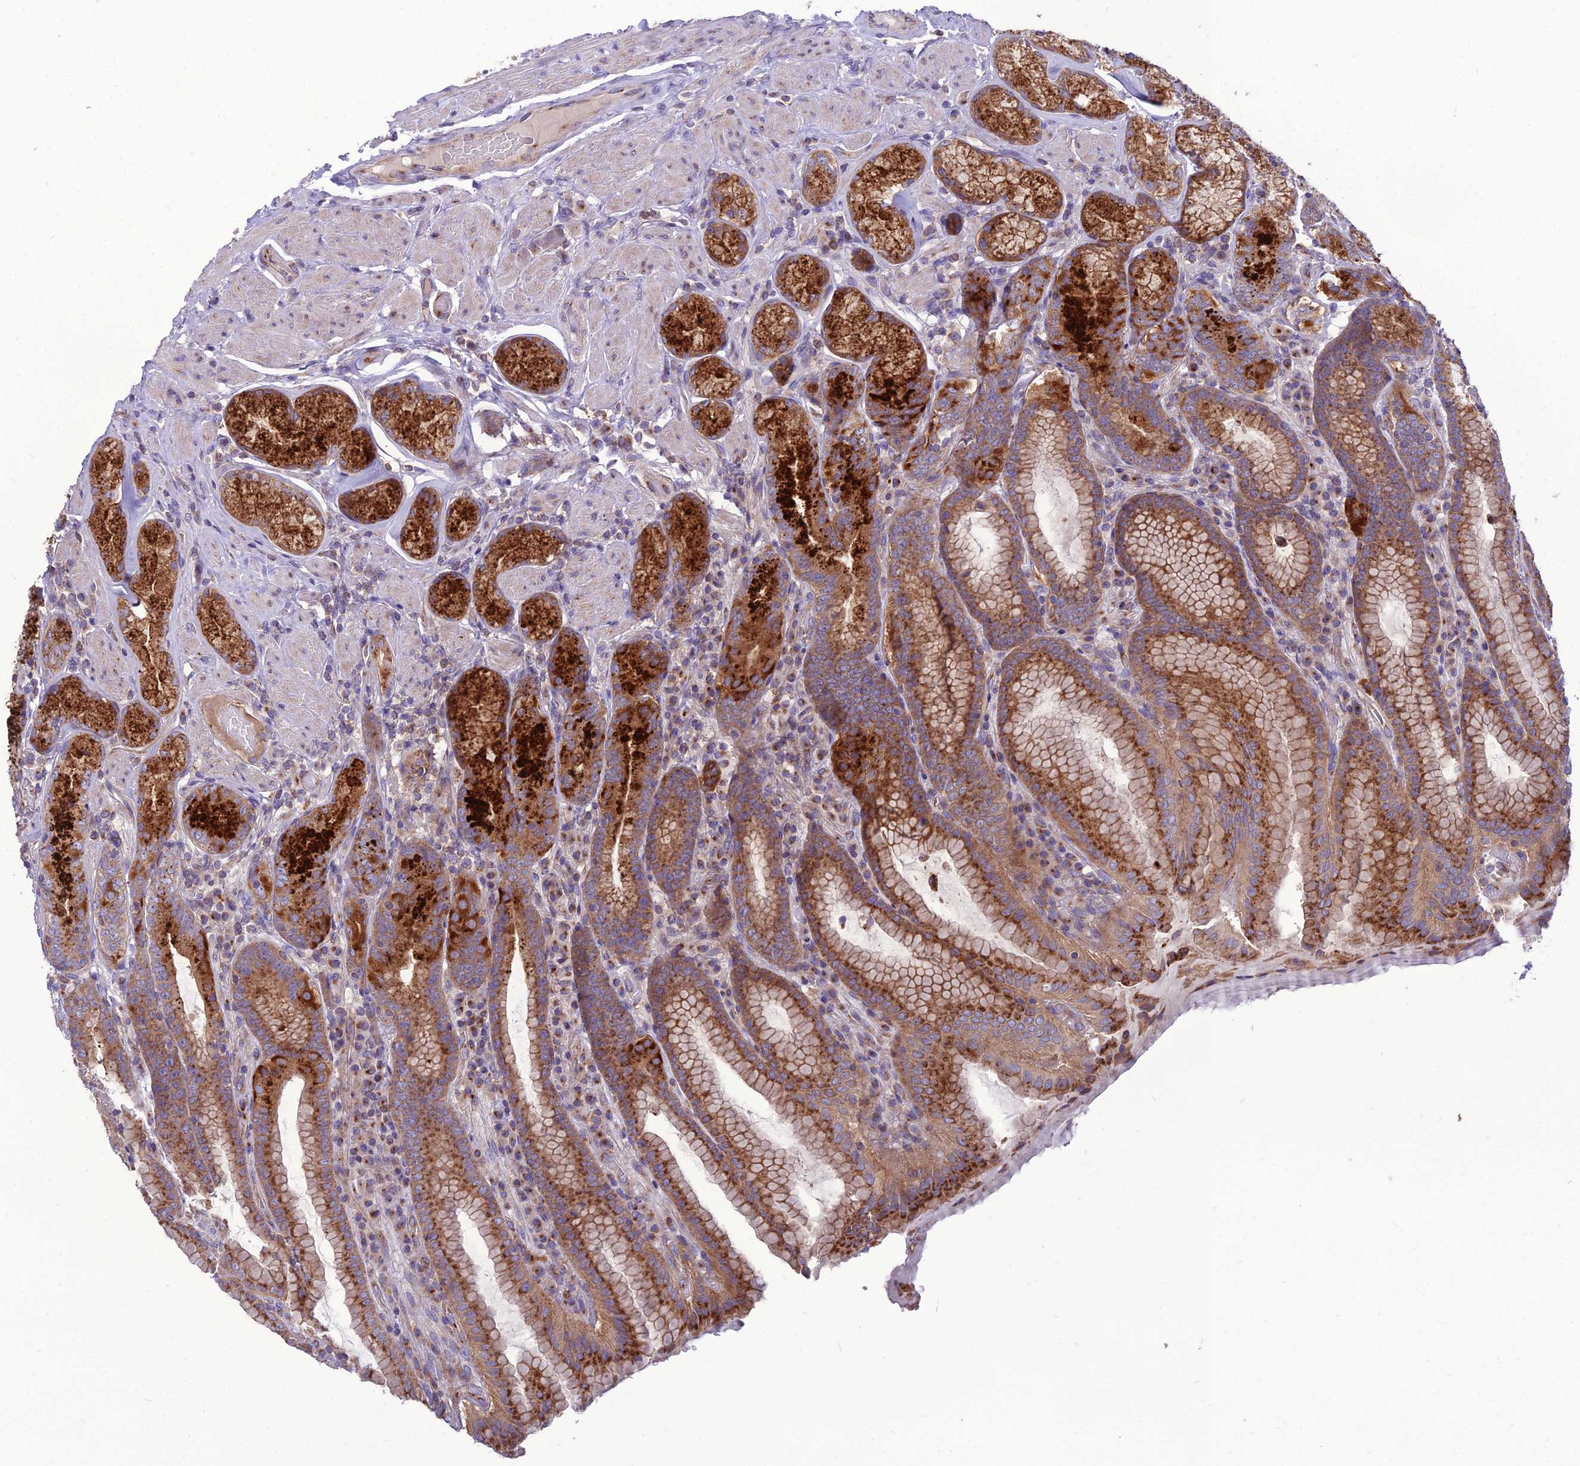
{"staining": {"intensity": "strong", "quantity": "25%-75%", "location": "cytoplasmic/membranous"}, "tissue": "stomach", "cell_type": "Glandular cells", "image_type": "normal", "snomed": [{"axis": "morphology", "description": "Normal tissue, NOS"}, {"axis": "topography", "description": "Stomach, upper"}, {"axis": "topography", "description": "Stomach, lower"}], "caption": "The image exhibits immunohistochemical staining of benign stomach. There is strong cytoplasmic/membranous staining is present in about 25%-75% of glandular cells.", "gene": "SPRYD7", "patient": {"sex": "female", "age": 76}}